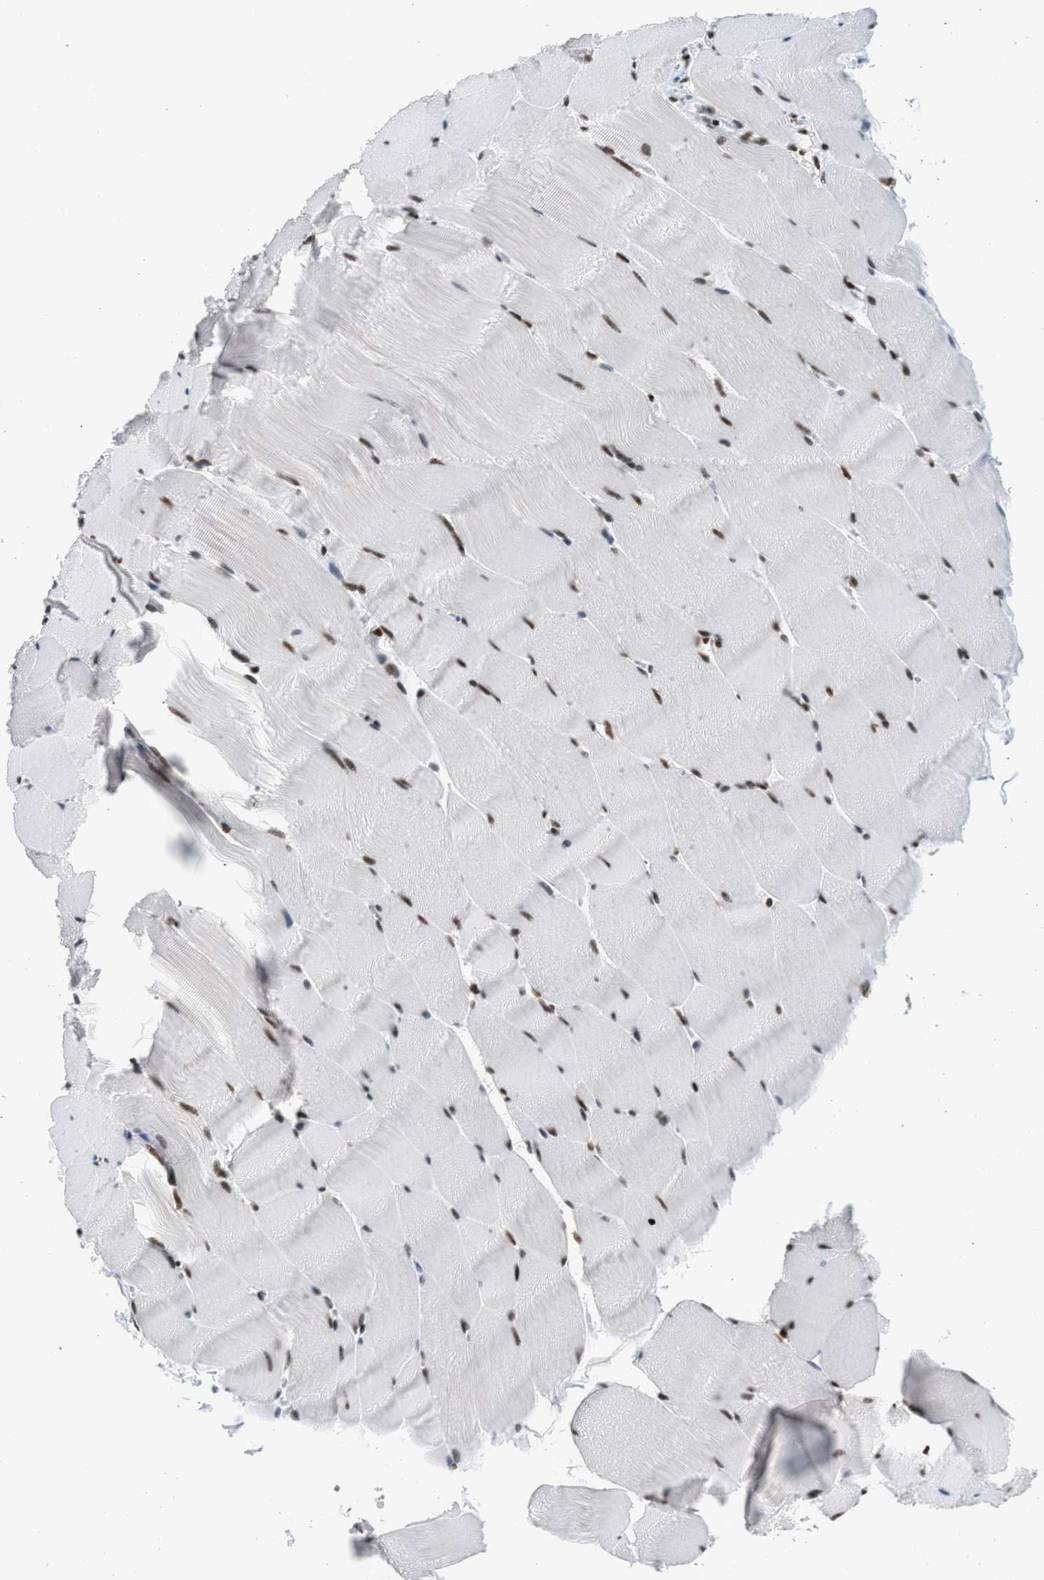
{"staining": {"intensity": "strong", "quantity": ">75%", "location": "nuclear"}, "tissue": "skeletal muscle", "cell_type": "Myocytes", "image_type": "normal", "snomed": [{"axis": "morphology", "description": "Normal tissue, NOS"}, {"axis": "topography", "description": "Skeletal muscle"}], "caption": "A brown stain labels strong nuclear expression of a protein in myocytes of unremarkable skeletal muscle. (IHC, brightfield microscopy, high magnification).", "gene": "PIF1", "patient": {"sex": "male", "age": 62}}